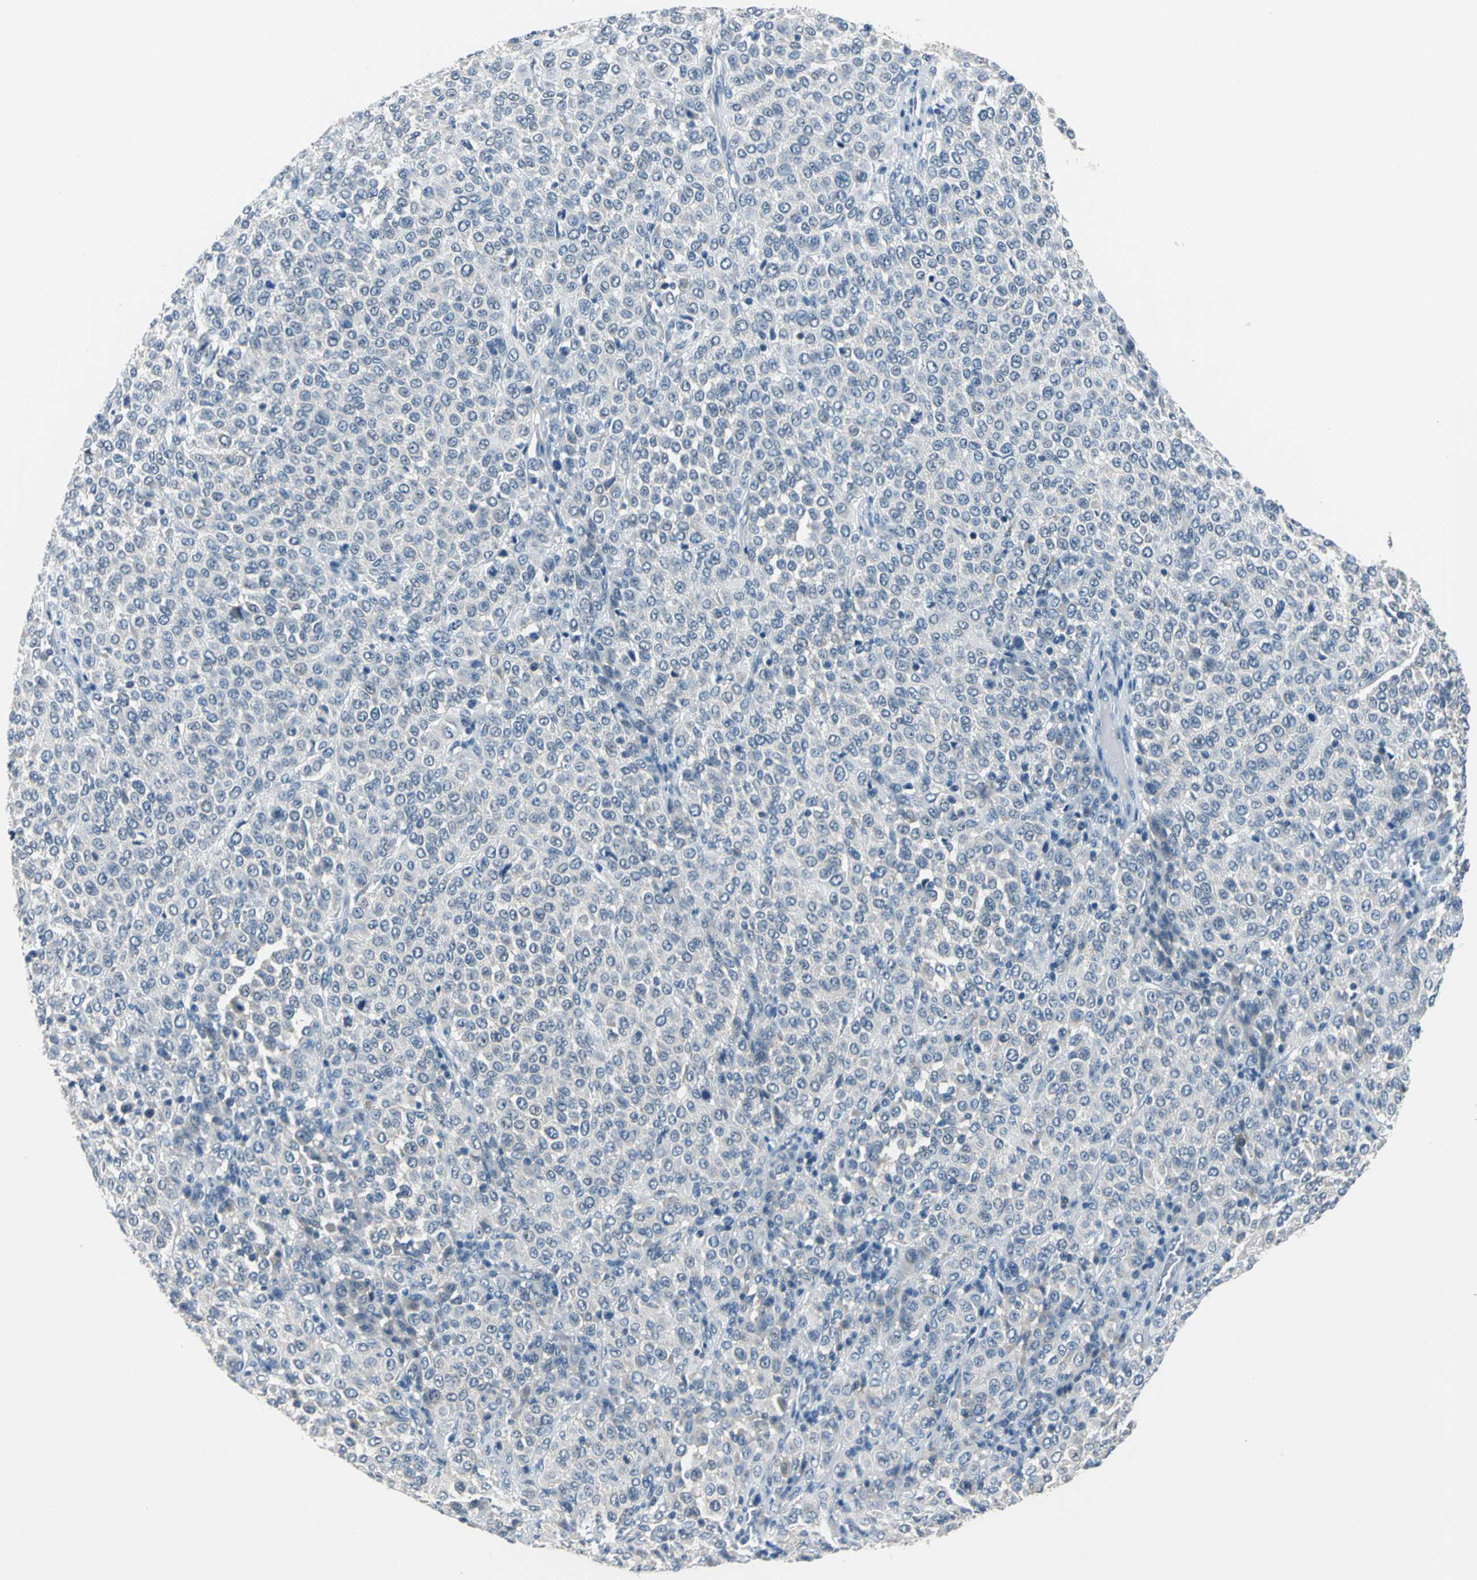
{"staining": {"intensity": "weak", "quantity": "25%-75%", "location": "cytoplasmic/membranous"}, "tissue": "melanoma", "cell_type": "Tumor cells", "image_type": "cancer", "snomed": [{"axis": "morphology", "description": "Malignant melanoma, Metastatic site"}, {"axis": "topography", "description": "Pancreas"}], "caption": "Weak cytoplasmic/membranous staining is appreciated in about 25%-75% of tumor cells in melanoma. The staining was performed using DAB (3,3'-diaminobenzidine), with brown indicating positive protein expression. Nuclei are stained blue with hematoxylin.", "gene": "ZNF415", "patient": {"sex": "female", "age": 30}}